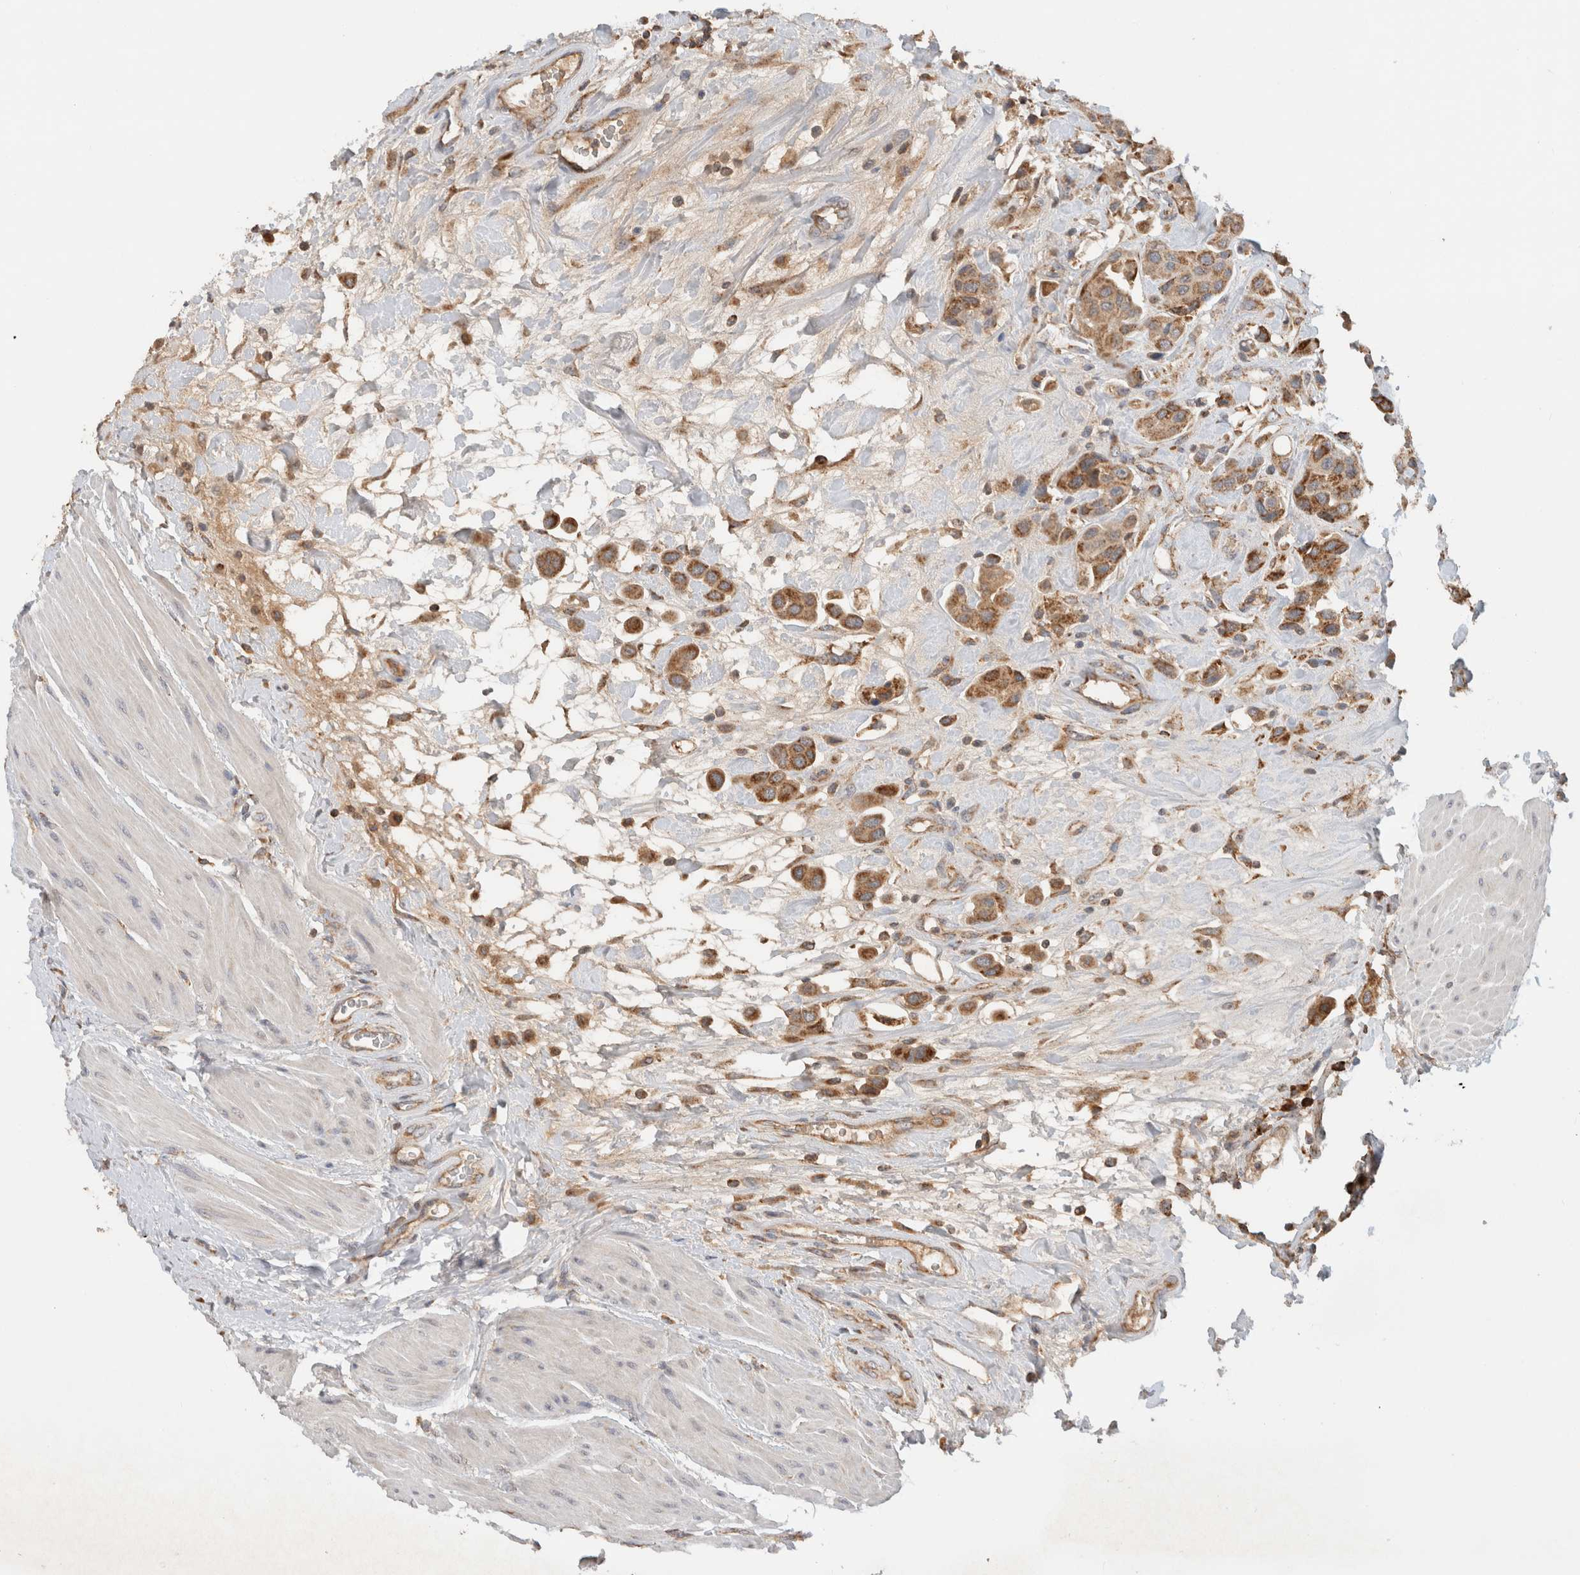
{"staining": {"intensity": "moderate", "quantity": ">75%", "location": "cytoplasmic/membranous"}, "tissue": "urothelial cancer", "cell_type": "Tumor cells", "image_type": "cancer", "snomed": [{"axis": "morphology", "description": "Urothelial carcinoma, High grade"}, {"axis": "topography", "description": "Urinary bladder"}], "caption": "The photomicrograph demonstrates staining of urothelial cancer, revealing moderate cytoplasmic/membranous protein expression (brown color) within tumor cells.", "gene": "AMPD1", "patient": {"sex": "male", "age": 50}}